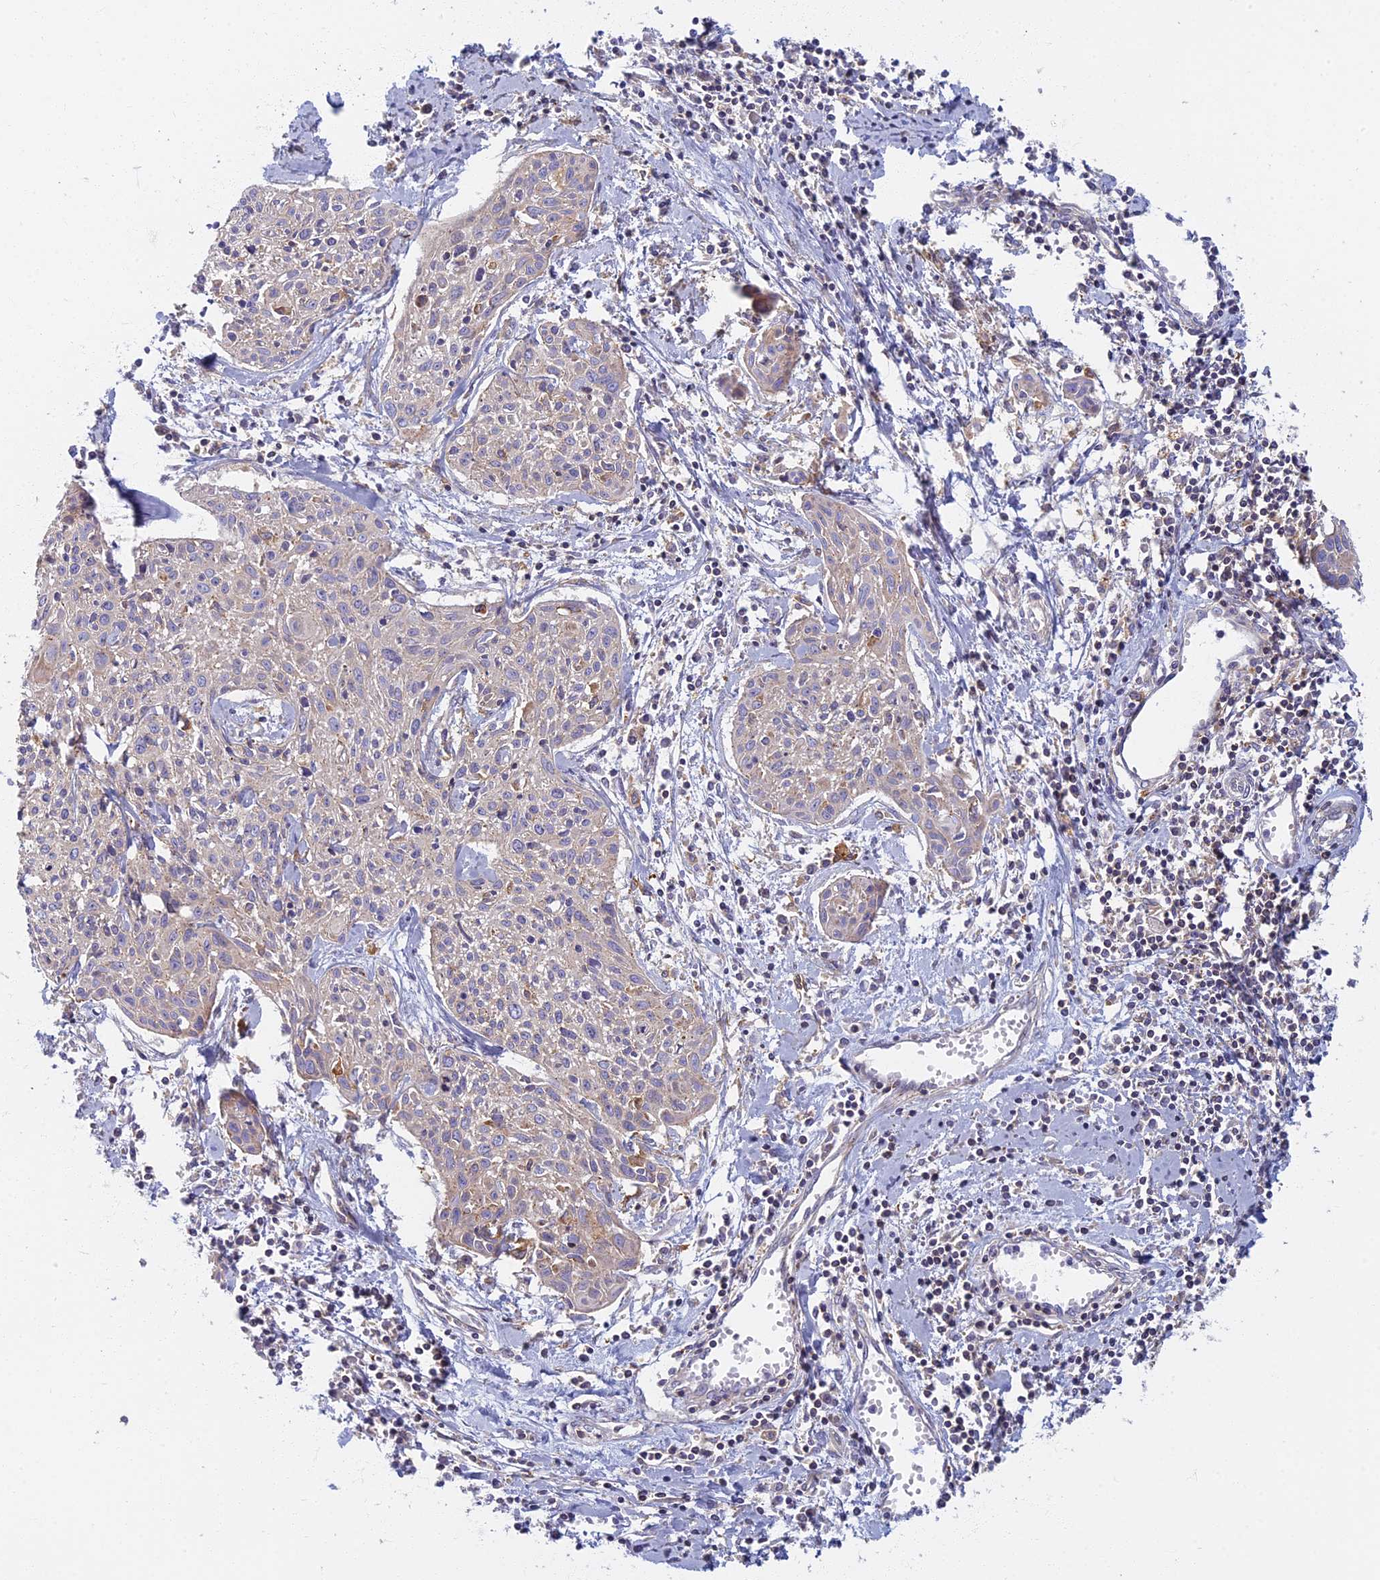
{"staining": {"intensity": "negative", "quantity": "none", "location": "none"}, "tissue": "cervical cancer", "cell_type": "Tumor cells", "image_type": "cancer", "snomed": [{"axis": "morphology", "description": "Squamous cell carcinoma, NOS"}, {"axis": "topography", "description": "Cervix"}], "caption": "There is no significant expression in tumor cells of cervical squamous cell carcinoma. (Brightfield microscopy of DAB immunohistochemistry (IHC) at high magnification).", "gene": "NOL10", "patient": {"sex": "female", "age": 51}}